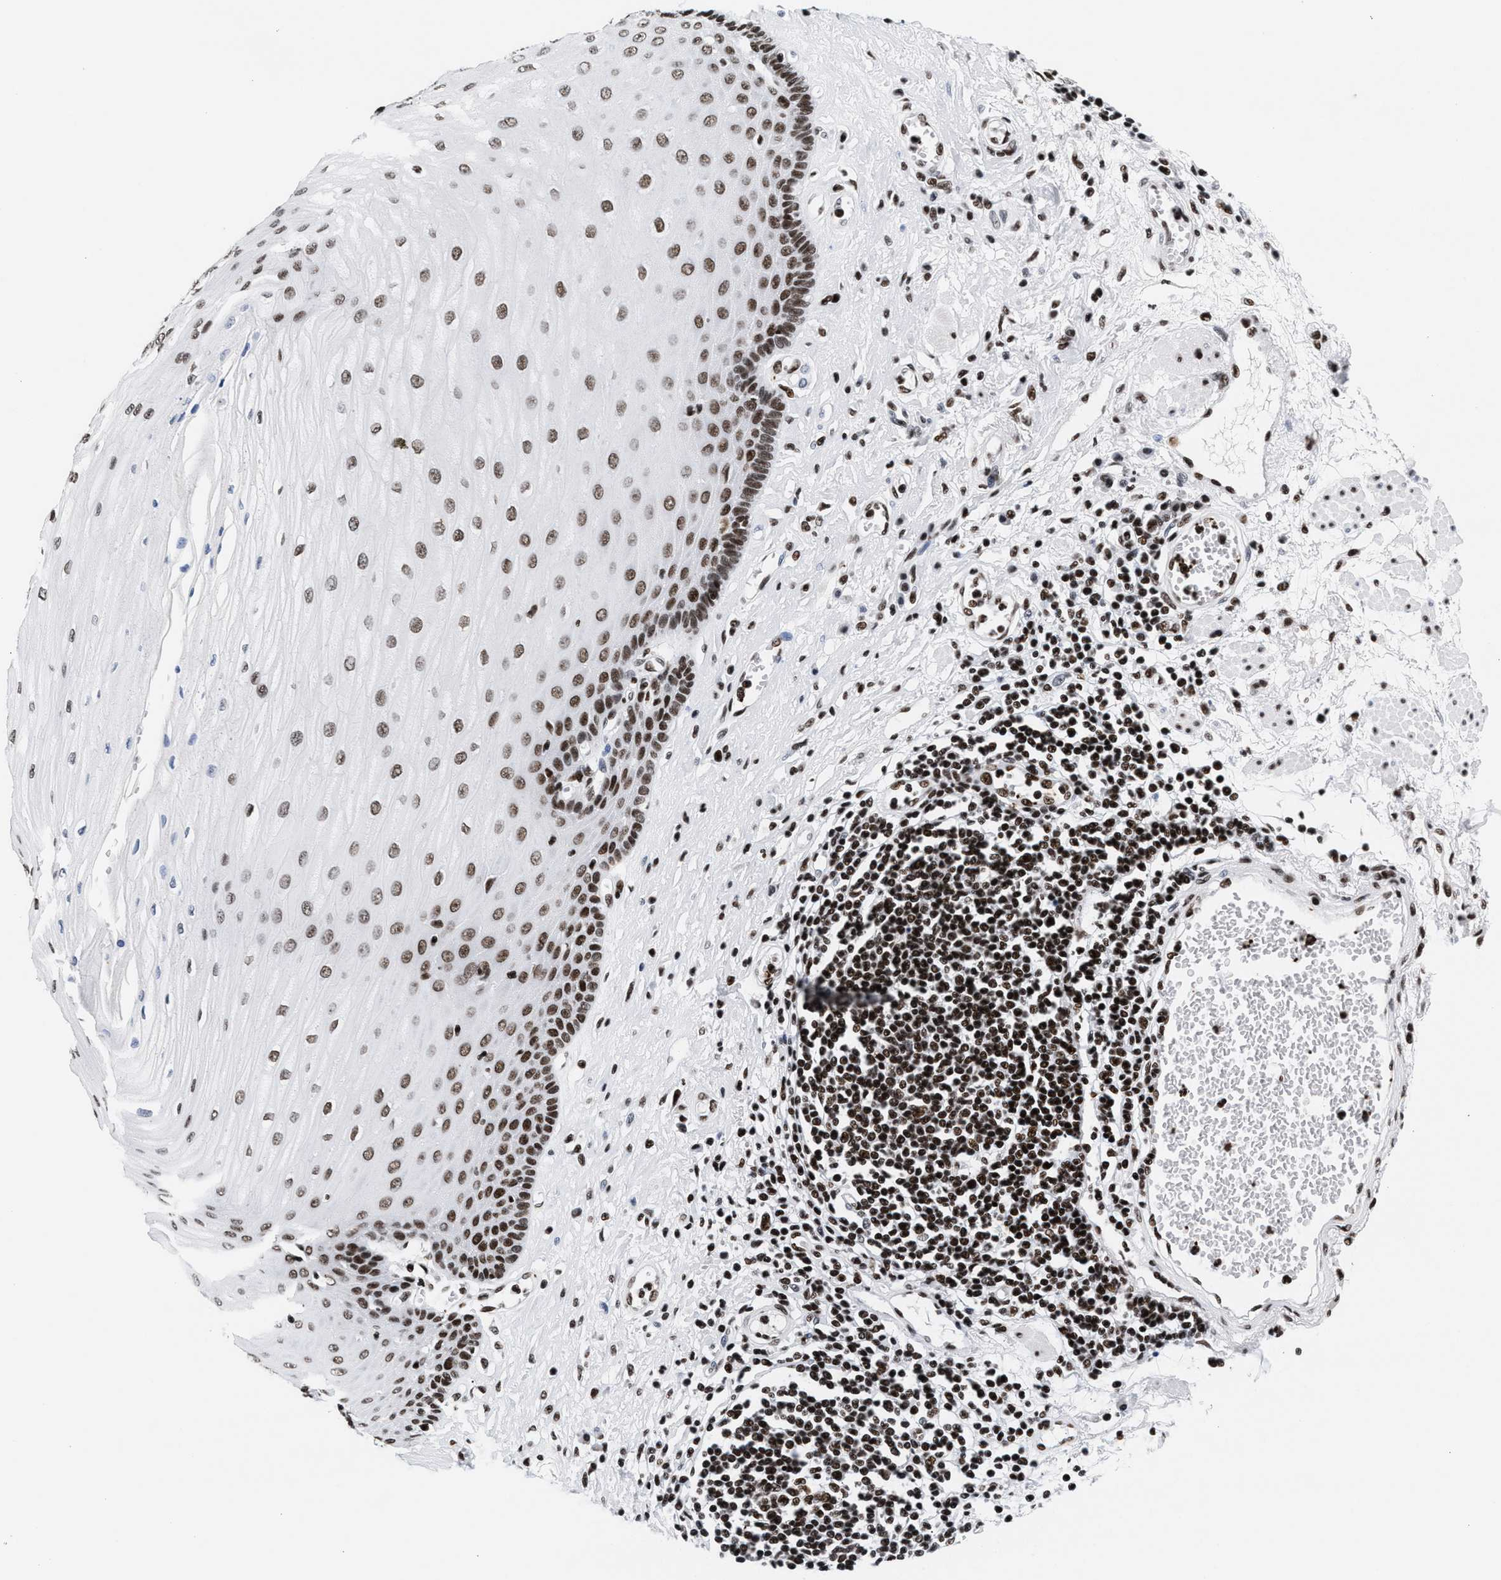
{"staining": {"intensity": "moderate", "quantity": ">75%", "location": "nuclear"}, "tissue": "esophagus", "cell_type": "Squamous epithelial cells", "image_type": "normal", "snomed": [{"axis": "morphology", "description": "Normal tissue, NOS"}, {"axis": "morphology", "description": "Squamous cell carcinoma, NOS"}, {"axis": "topography", "description": "Esophagus"}], "caption": "Immunohistochemical staining of normal esophagus reveals medium levels of moderate nuclear staining in approximately >75% of squamous epithelial cells. (Stains: DAB in brown, nuclei in blue, Microscopy: brightfield microscopy at high magnification).", "gene": "RAD21", "patient": {"sex": "male", "age": 65}}